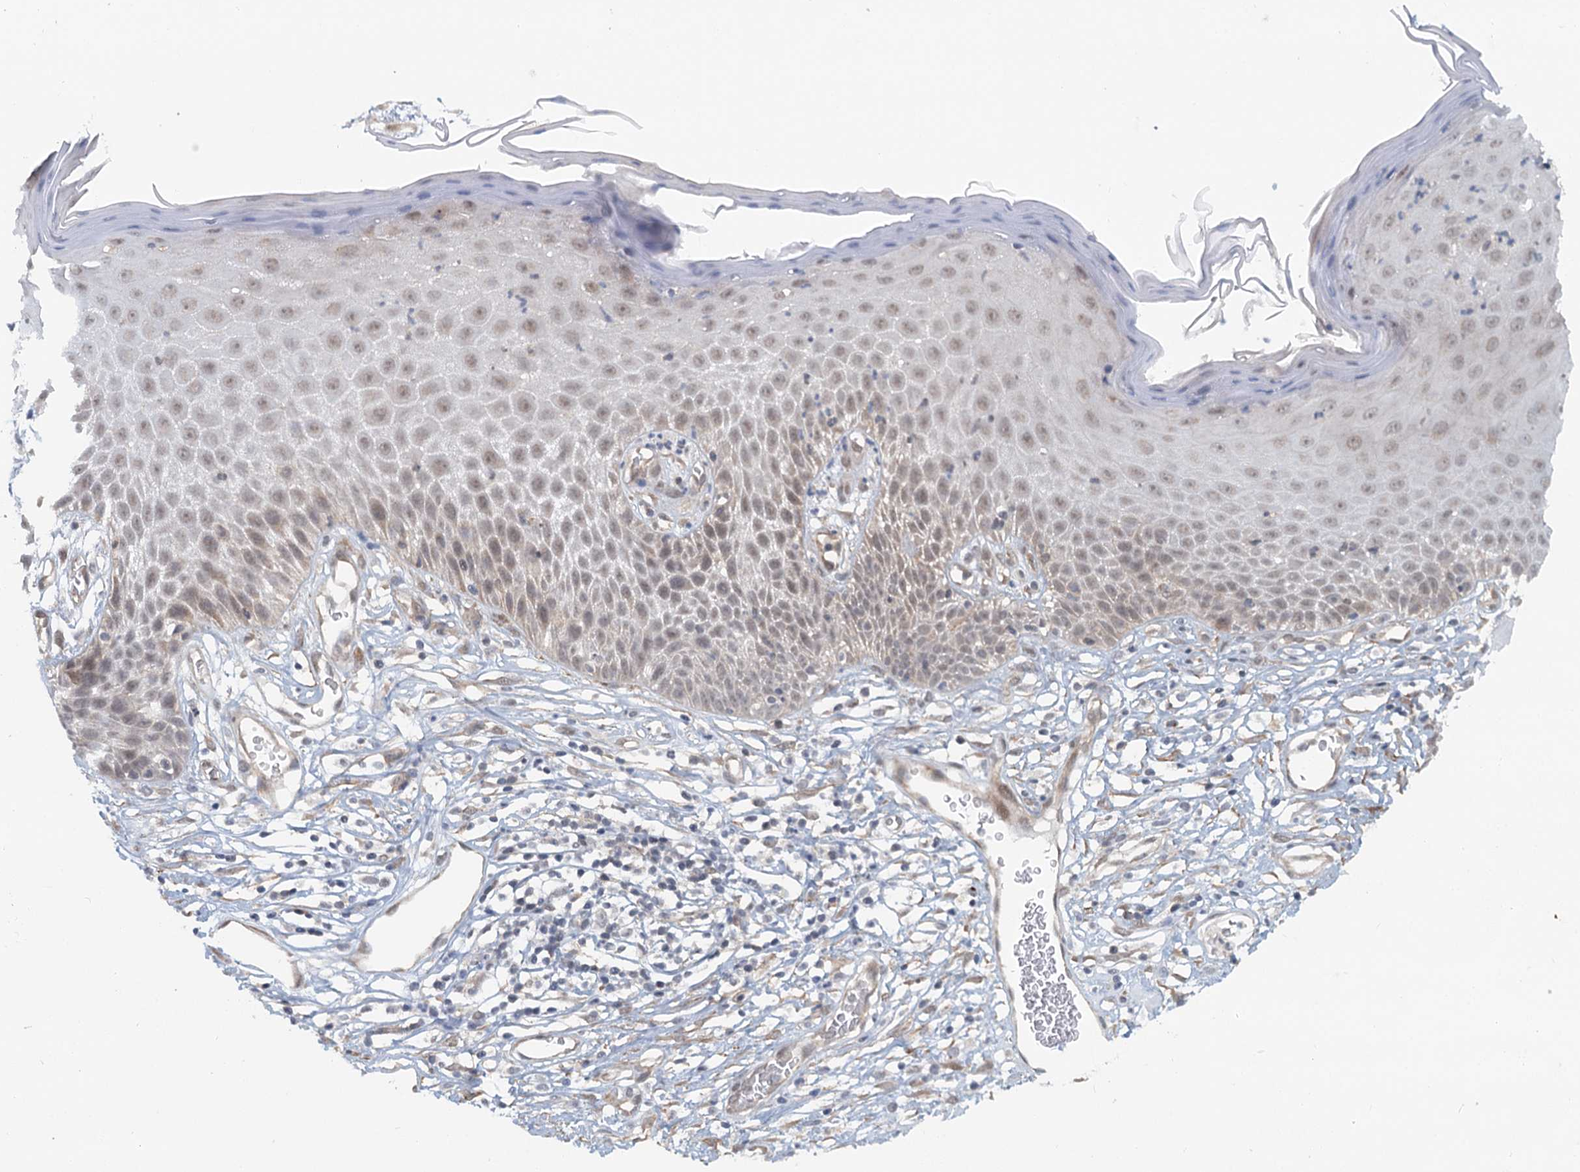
{"staining": {"intensity": "weak", "quantity": "25%-75%", "location": "nuclear"}, "tissue": "skin", "cell_type": "Epidermal cells", "image_type": "normal", "snomed": [{"axis": "morphology", "description": "Normal tissue, NOS"}, {"axis": "topography", "description": "Vulva"}], "caption": "Protein expression analysis of unremarkable skin exhibits weak nuclear staining in approximately 25%-75% of epidermal cells.", "gene": "TAS2R42", "patient": {"sex": "female", "age": 68}}